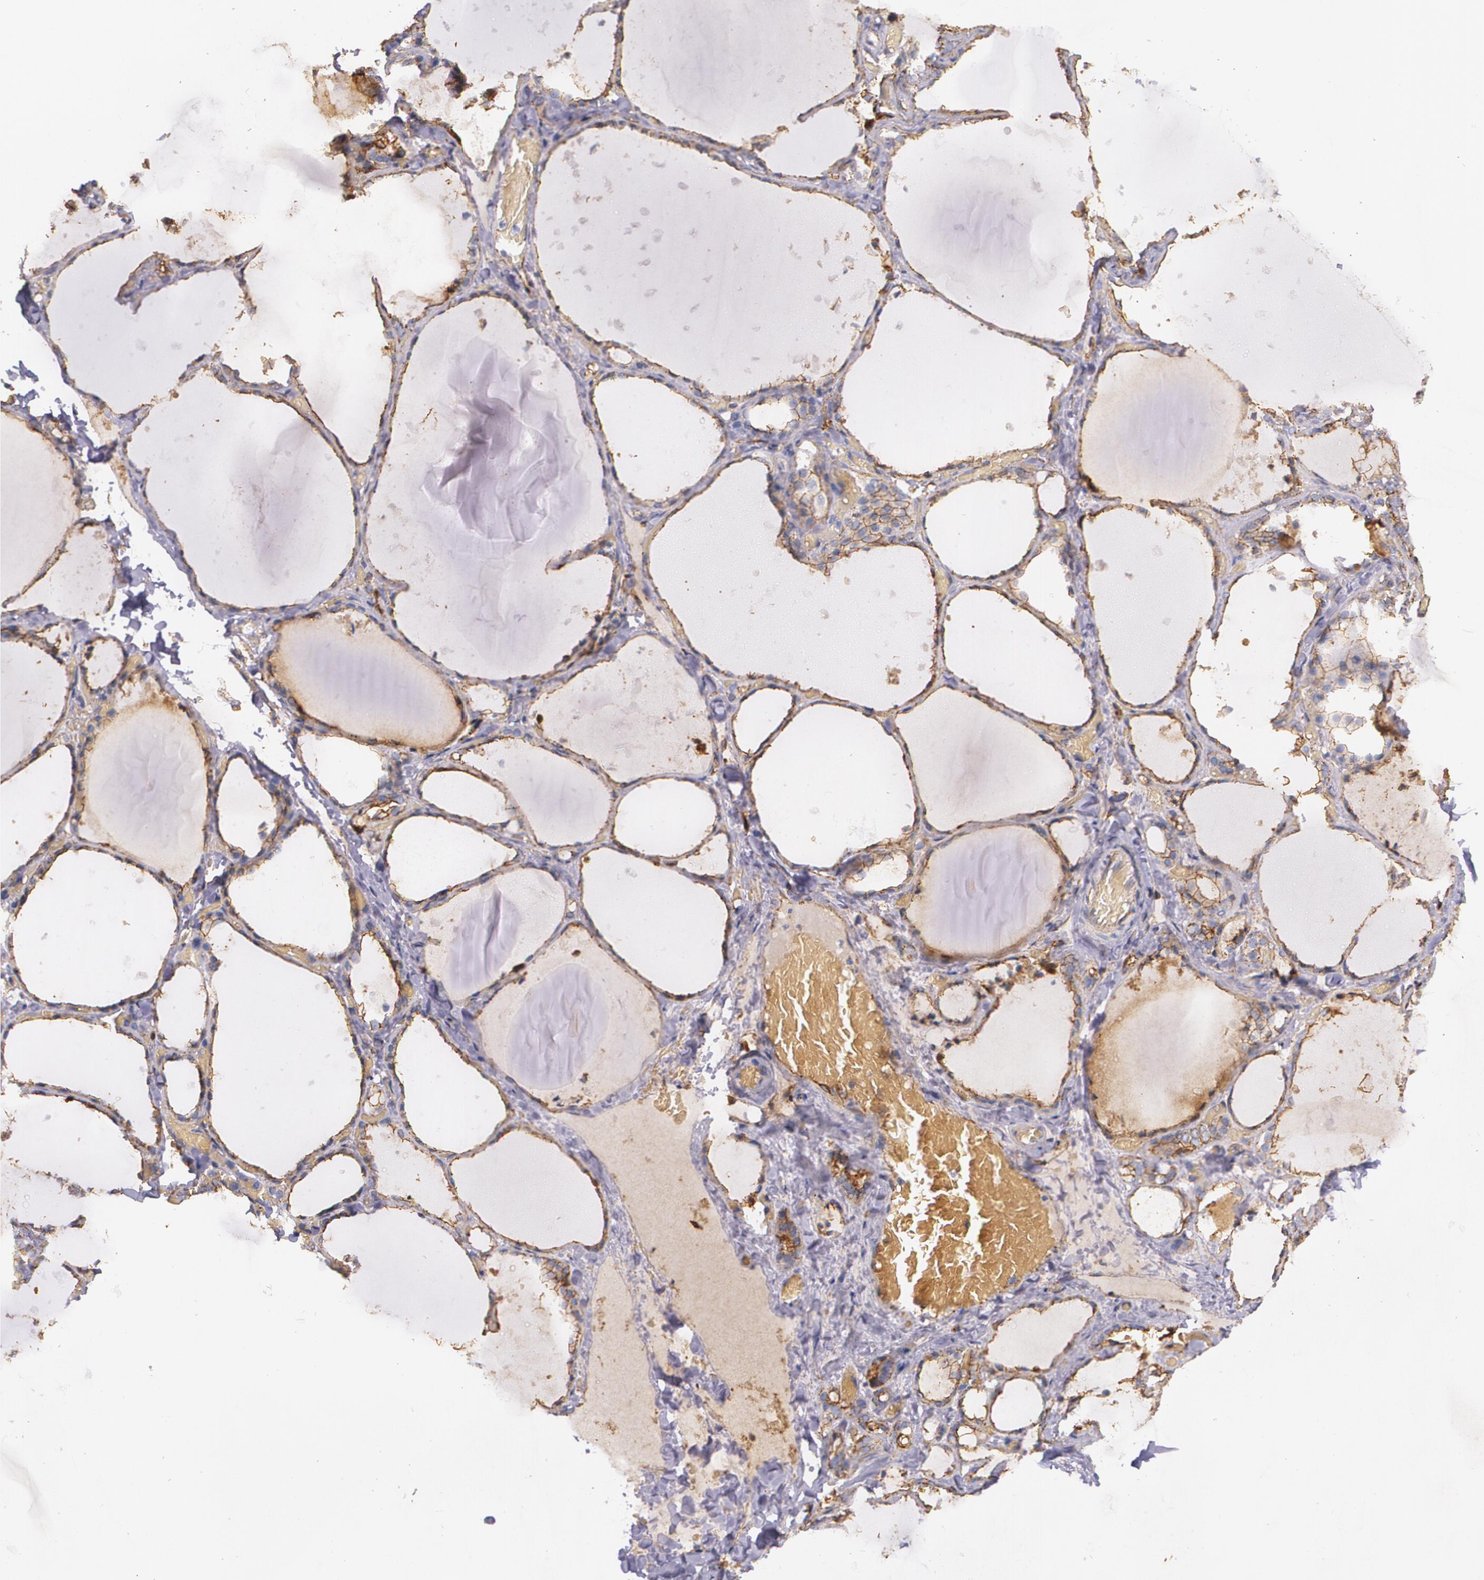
{"staining": {"intensity": "moderate", "quantity": ">75%", "location": "cytoplasmic/membranous"}, "tissue": "thyroid gland", "cell_type": "Glandular cells", "image_type": "normal", "snomed": [{"axis": "morphology", "description": "Normal tissue, NOS"}, {"axis": "topography", "description": "Thyroid gland"}], "caption": "Immunohistochemical staining of benign thyroid gland exhibits >75% levels of moderate cytoplasmic/membranous protein expression in approximately >75% of glandular cells.", "gene": "TJP1", "patient": {"sex": "female", "age": 22}}